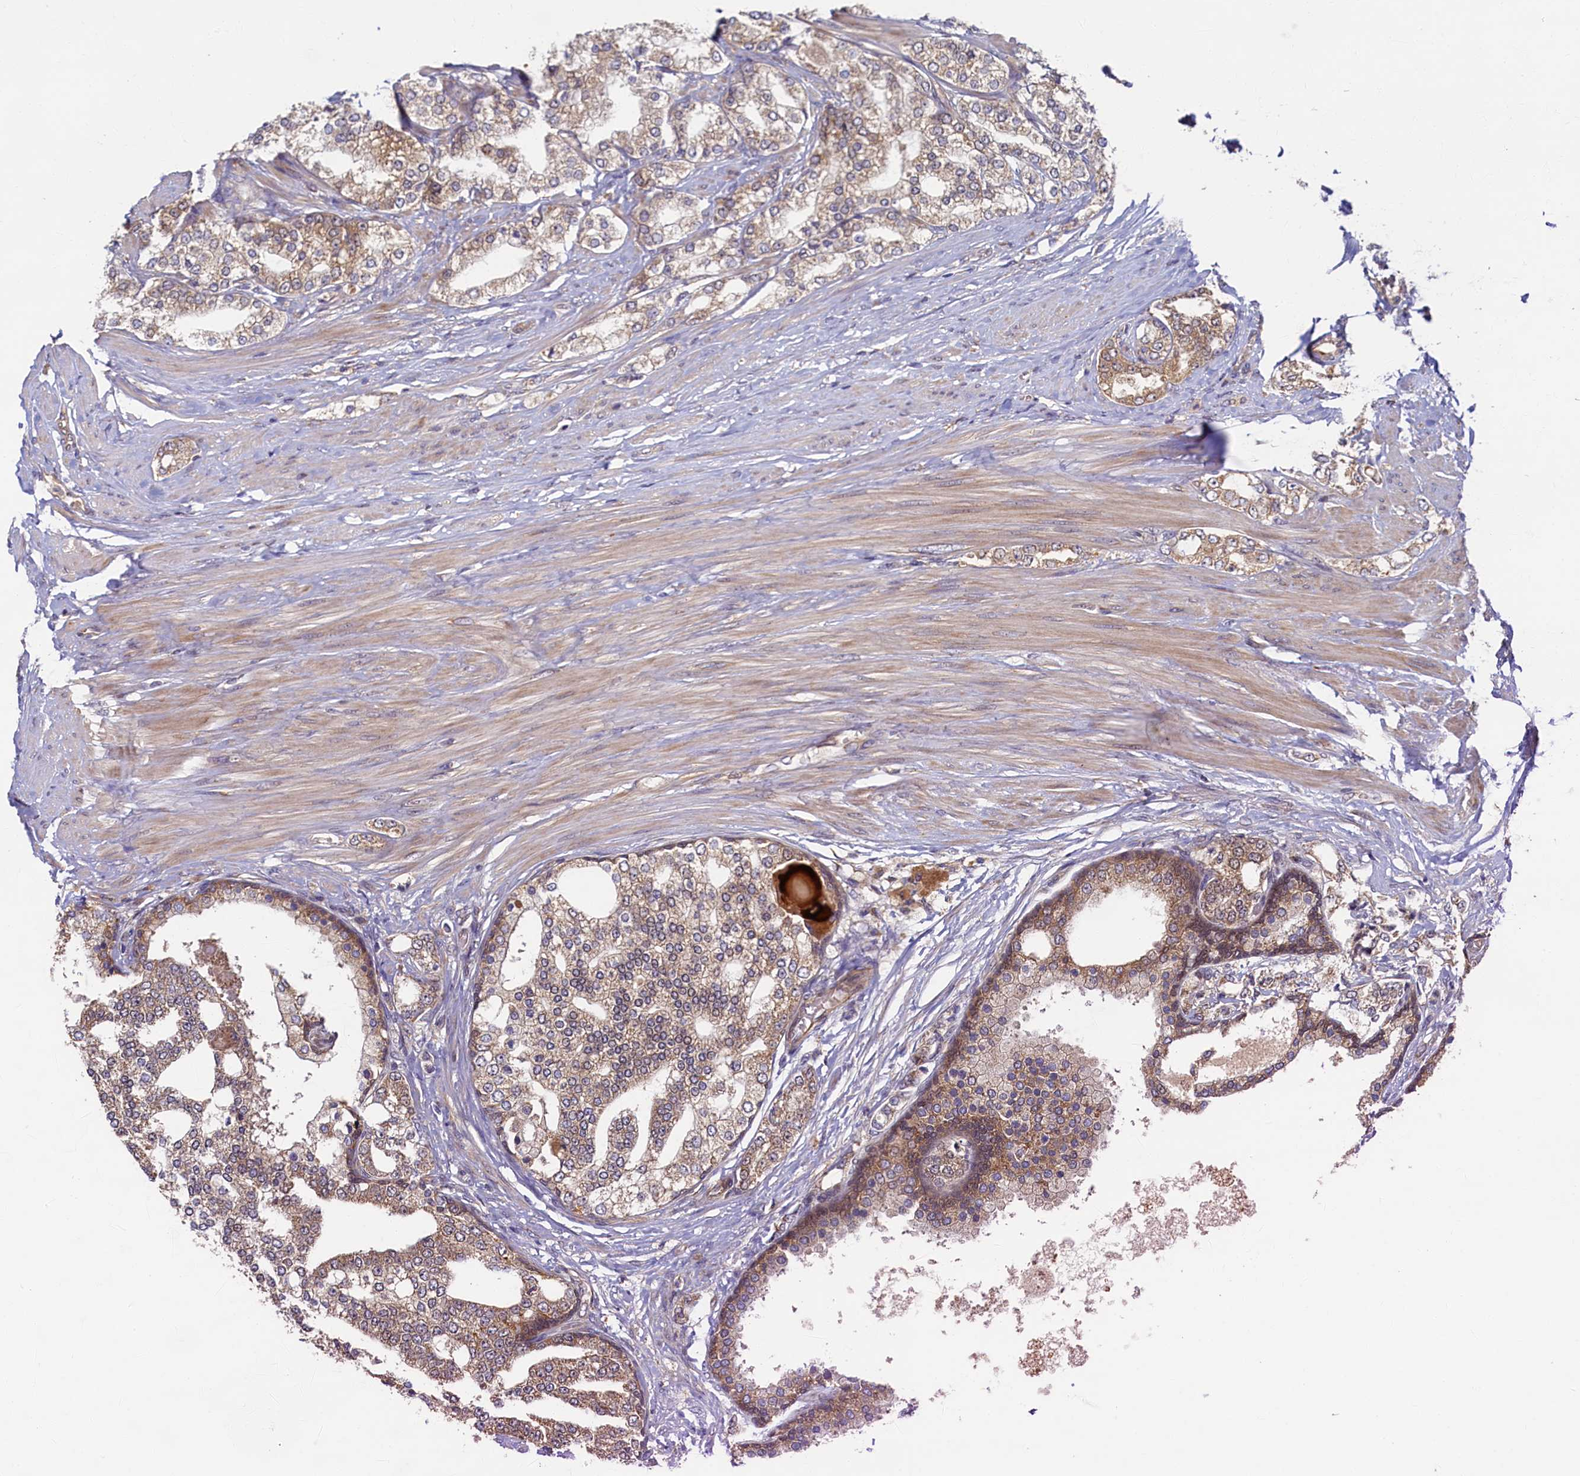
{"staining": {"intensity": "weak", "quantity": ">75%", "location": "cytoplasmic/membranous"}, "tissue": "prostate cancer", "cell_type": "Tumor cells", "image_type": "cancer", "snomed": [{"axis": "morphology", "description": "Adenocarcinoma, High grade"}, {"axis": "topography", "description": "Prostate"}], "caption": "Immunohistochemical staining of prostate adenocarcinoma (high-grade) reveals low levels of weak cytoplasmic/membranous protein staining in about >75% of tumor cells.", "gene": "STX12", "patient": {"sex": "male", "age": 64}}